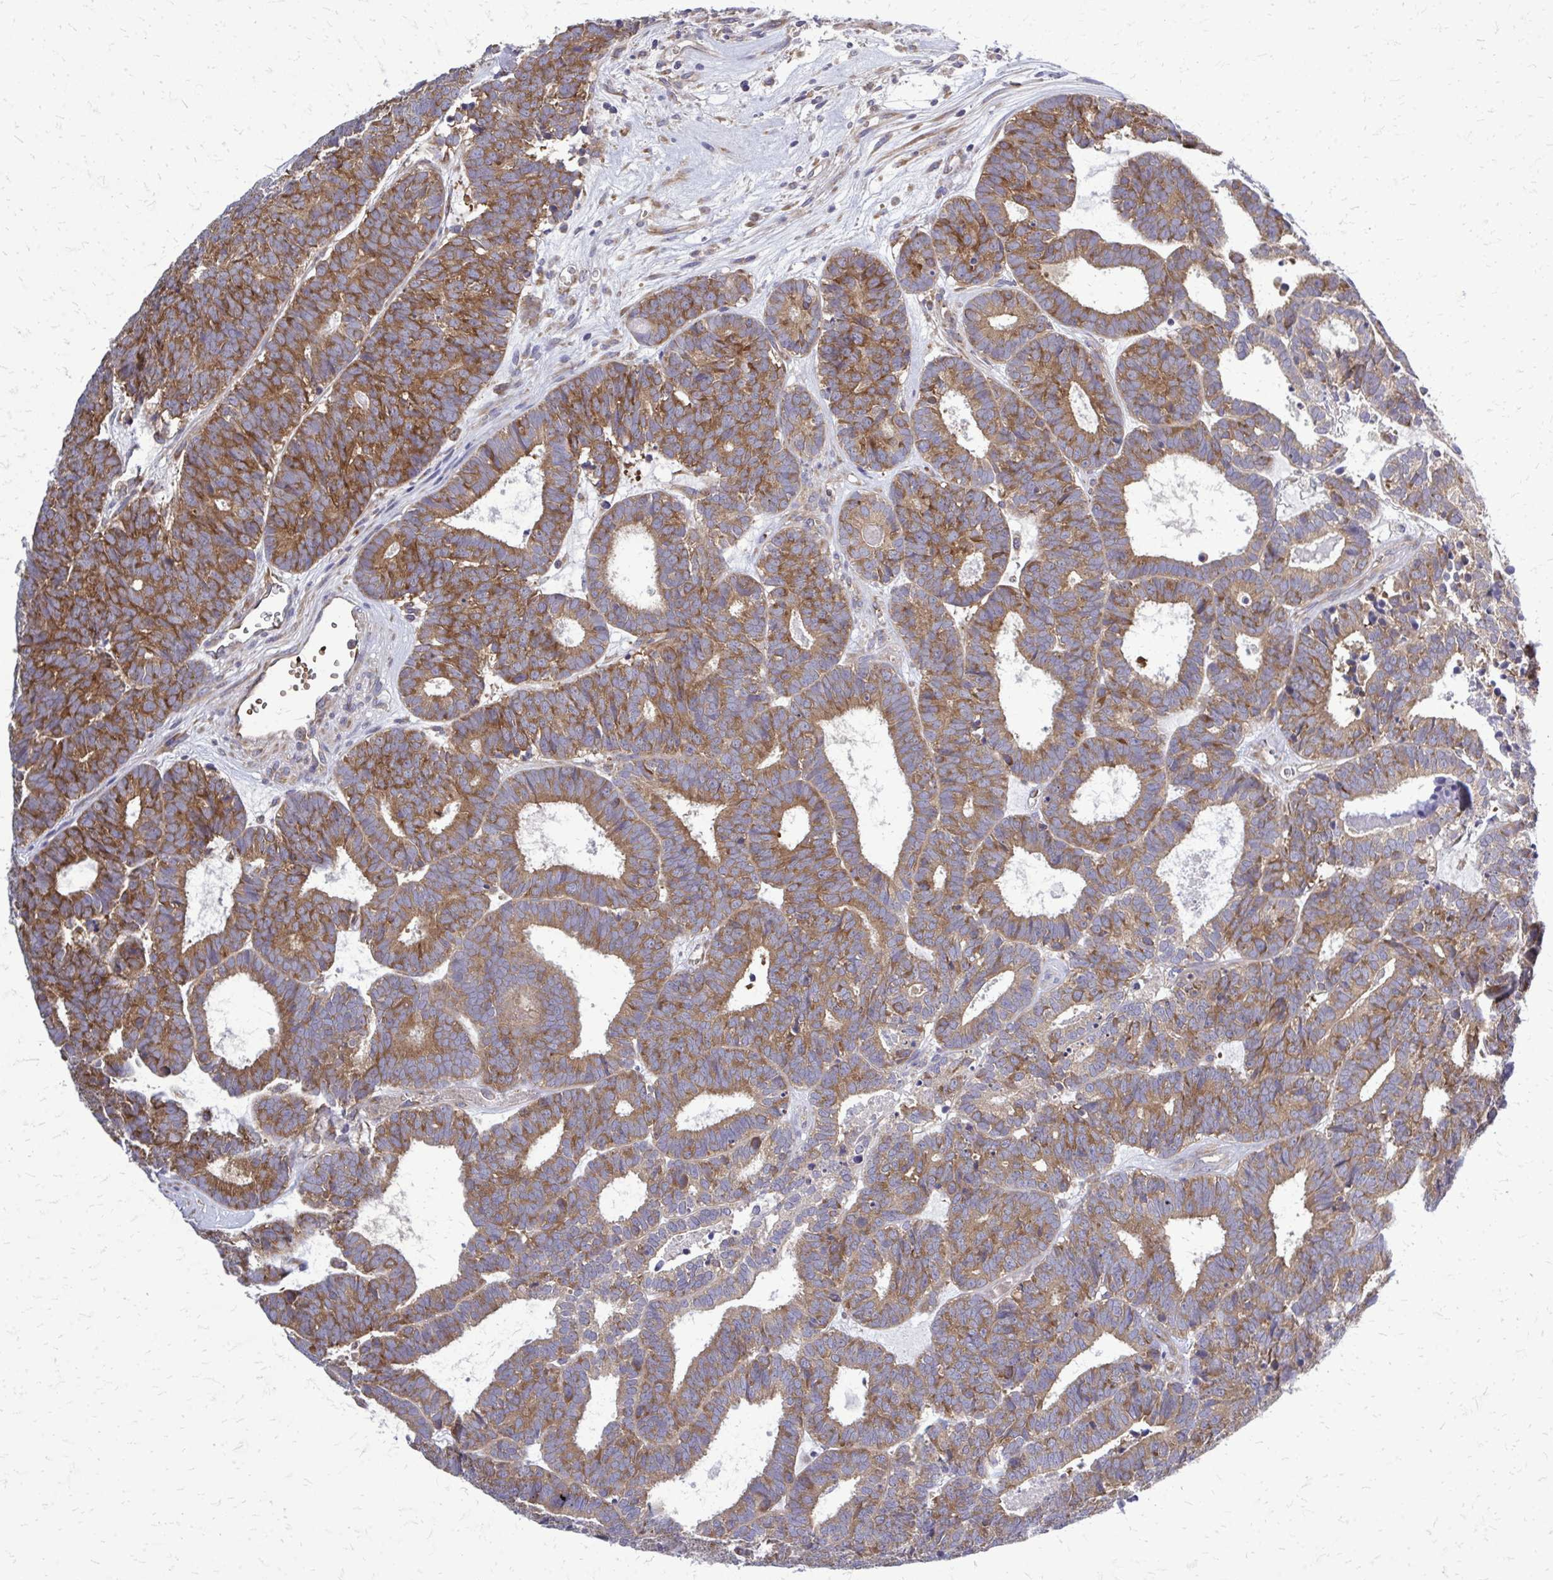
{"staining": {"intensity": "strong", "quantity": ">75%", "location": "cytoplasmic/membranous"}, "tissue": "head and neck cancer", "cell_type": "Tumor cells", "image_type": "cancer", "snomed": [{"axis": "morphology", "description": "Adenocarcinoma, NOS"}, {"axis": "topography", "description": "Head-Neck"}], "caption": "A brown stain shows strong cytoplasmic/membranous expression of a protein in head and neck cancer tumor cells.", "gene": "PDK4", "patient": {"sex": "female", "age": 81}}